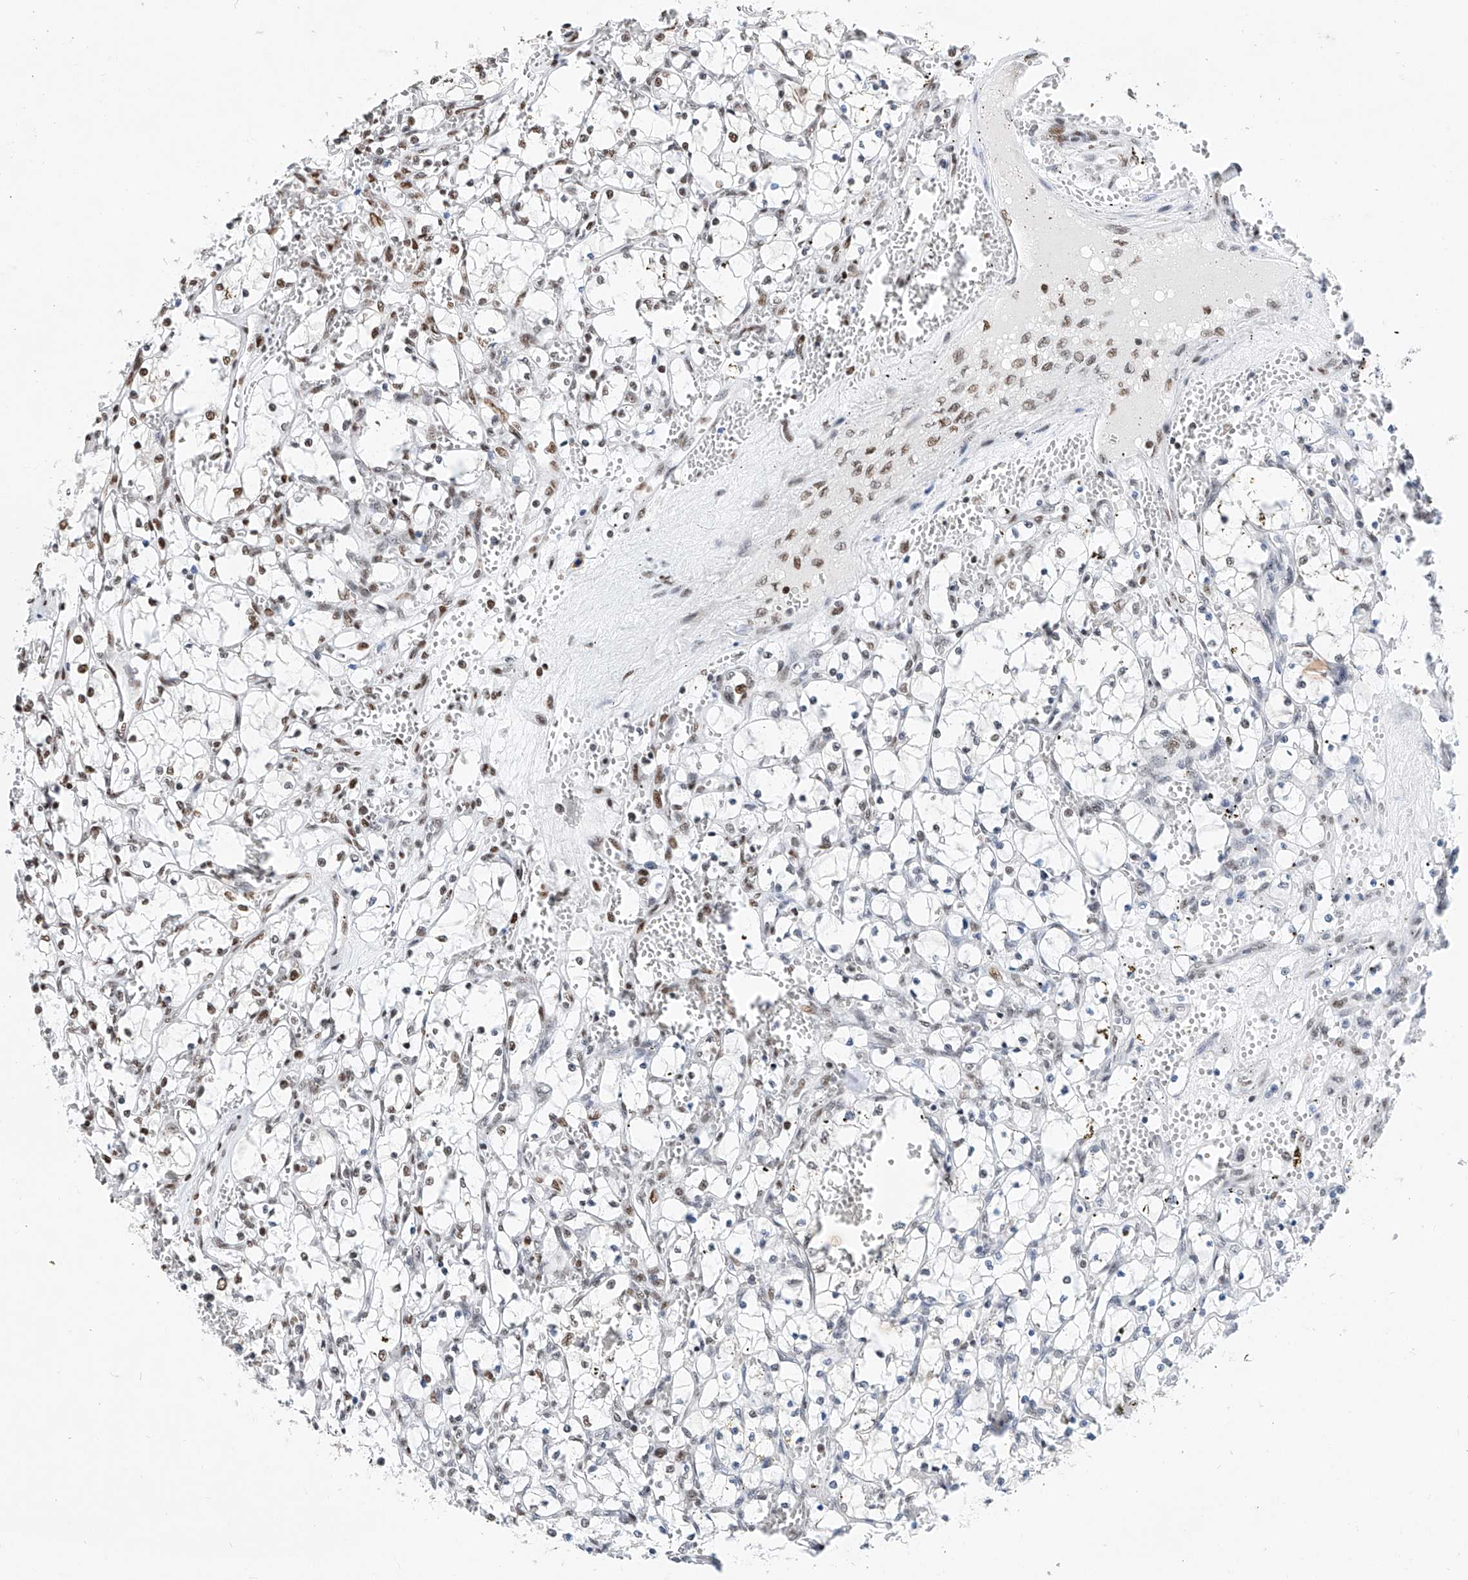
{"staining": {"intensity": "moderate", "quantity": "25%-75%", "location": "nuclear"}, "tissue": "renal cancer", "cell_type": "Tumor cells", "image_type": "cancer", "snomed": [{"axis": "morphology", "description": "Adenocarcinoma, NOS"}, {"axis": "topography", "description": "Kidney"}], "caption": "A photomicrograph of renal cancer (adenocarcinoma) stained for a protein reveals moderate nuclear brown staining in tumor cells.", "gene": "SRSF6", "patient": {"sex": "female", "age": 69}}